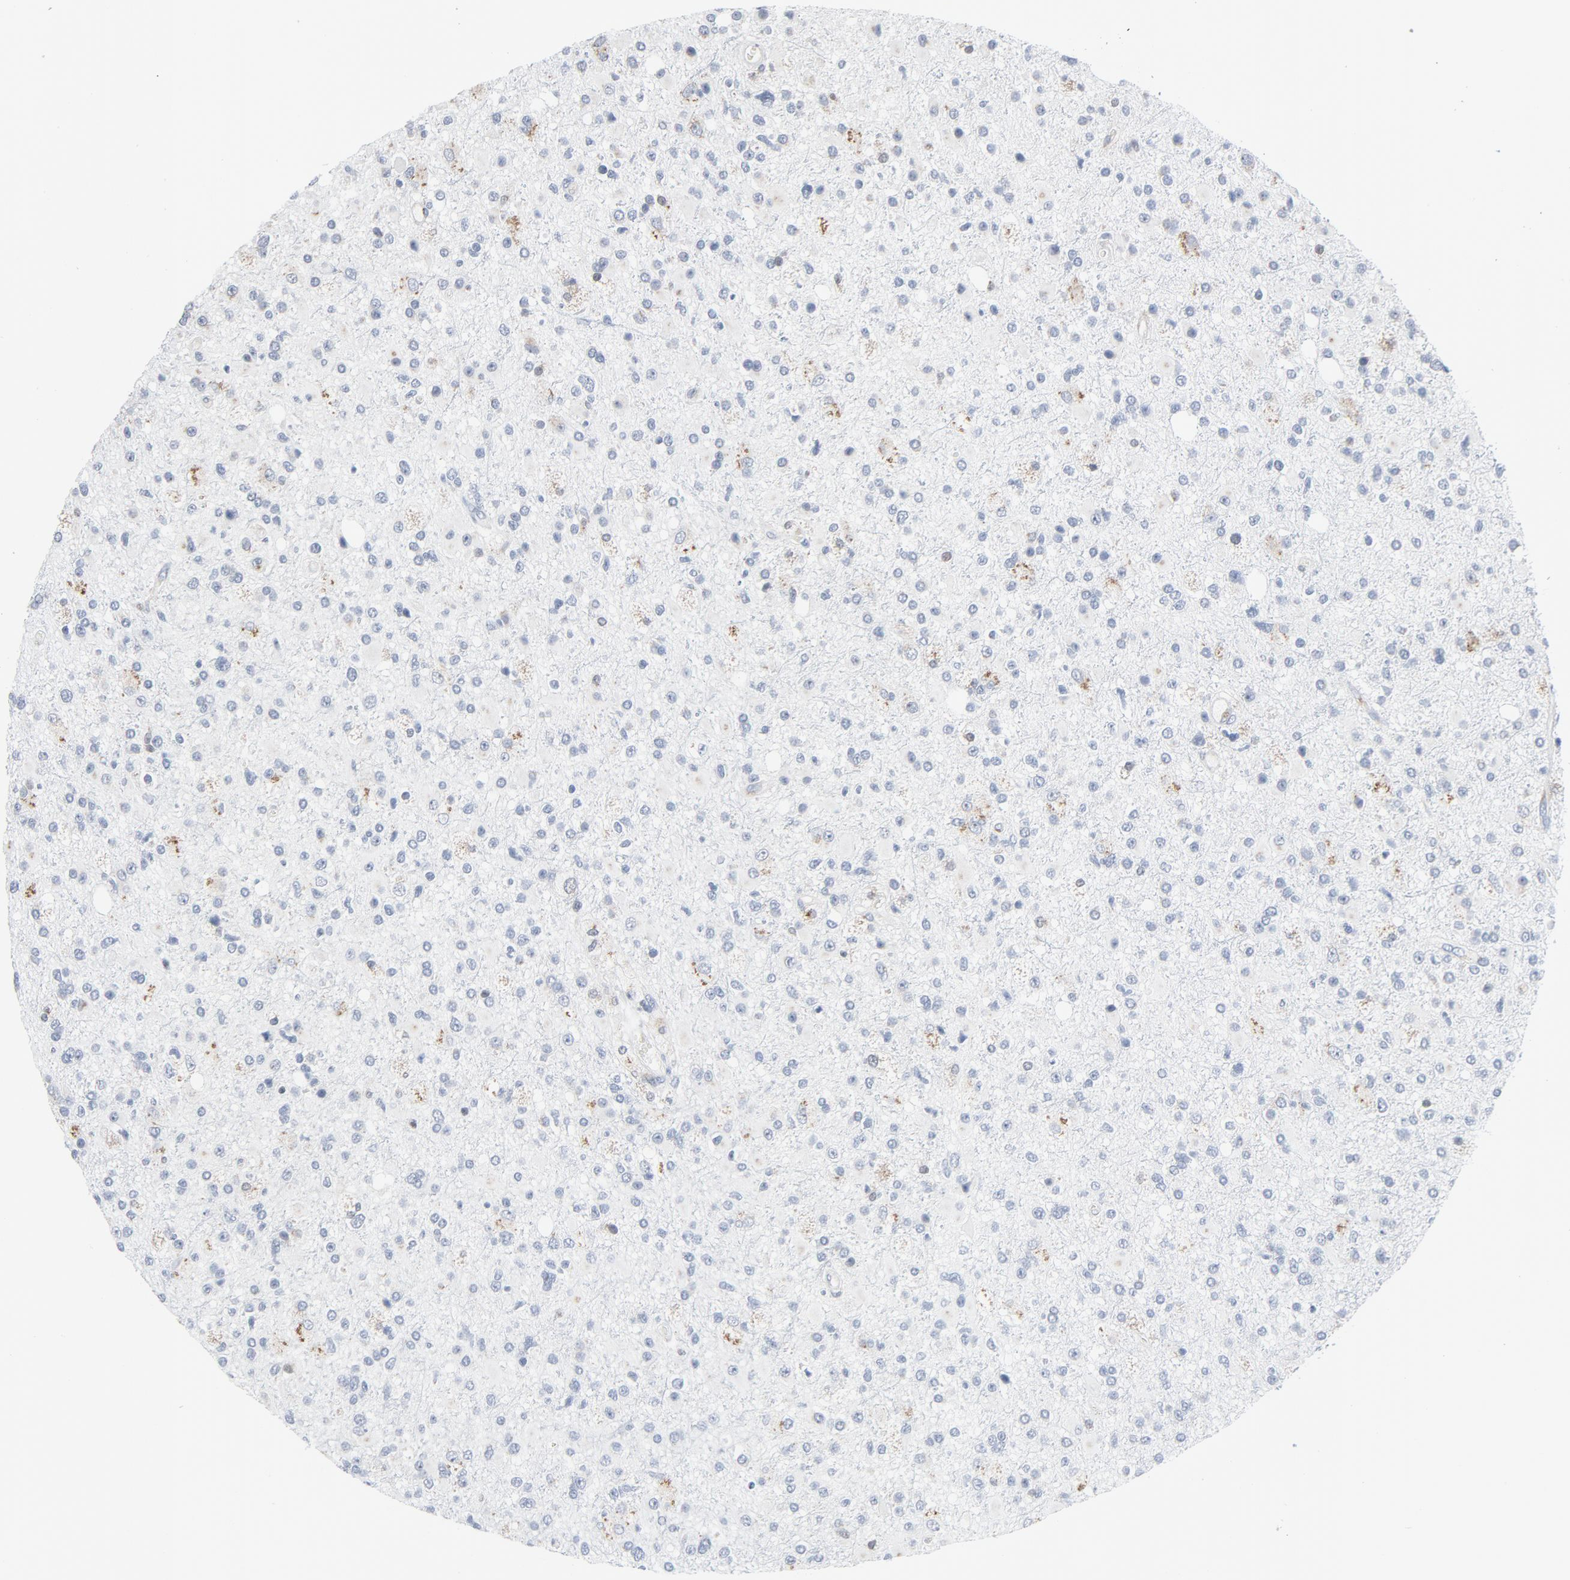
{"staining": {"intensity": "negative", "quantity": "none", "location": "none"}, "tissue": "glioma", "cell_type": "Tumor cells", "image_type": "cancer", "snomed": [{"axis": "morphology", "description": "Glioma, malignant, High grade"}, {"axis": "topography", "description": "Brain"}], "caption": "Immunohistochemistry histopathology image of neoplastic tissue: human high-grade glioma (malignant) stained with DAB displays no significant protein staining in tumor cells.", "gene": "YIPF6", "patient": {"sex": "male", "age": 33}}